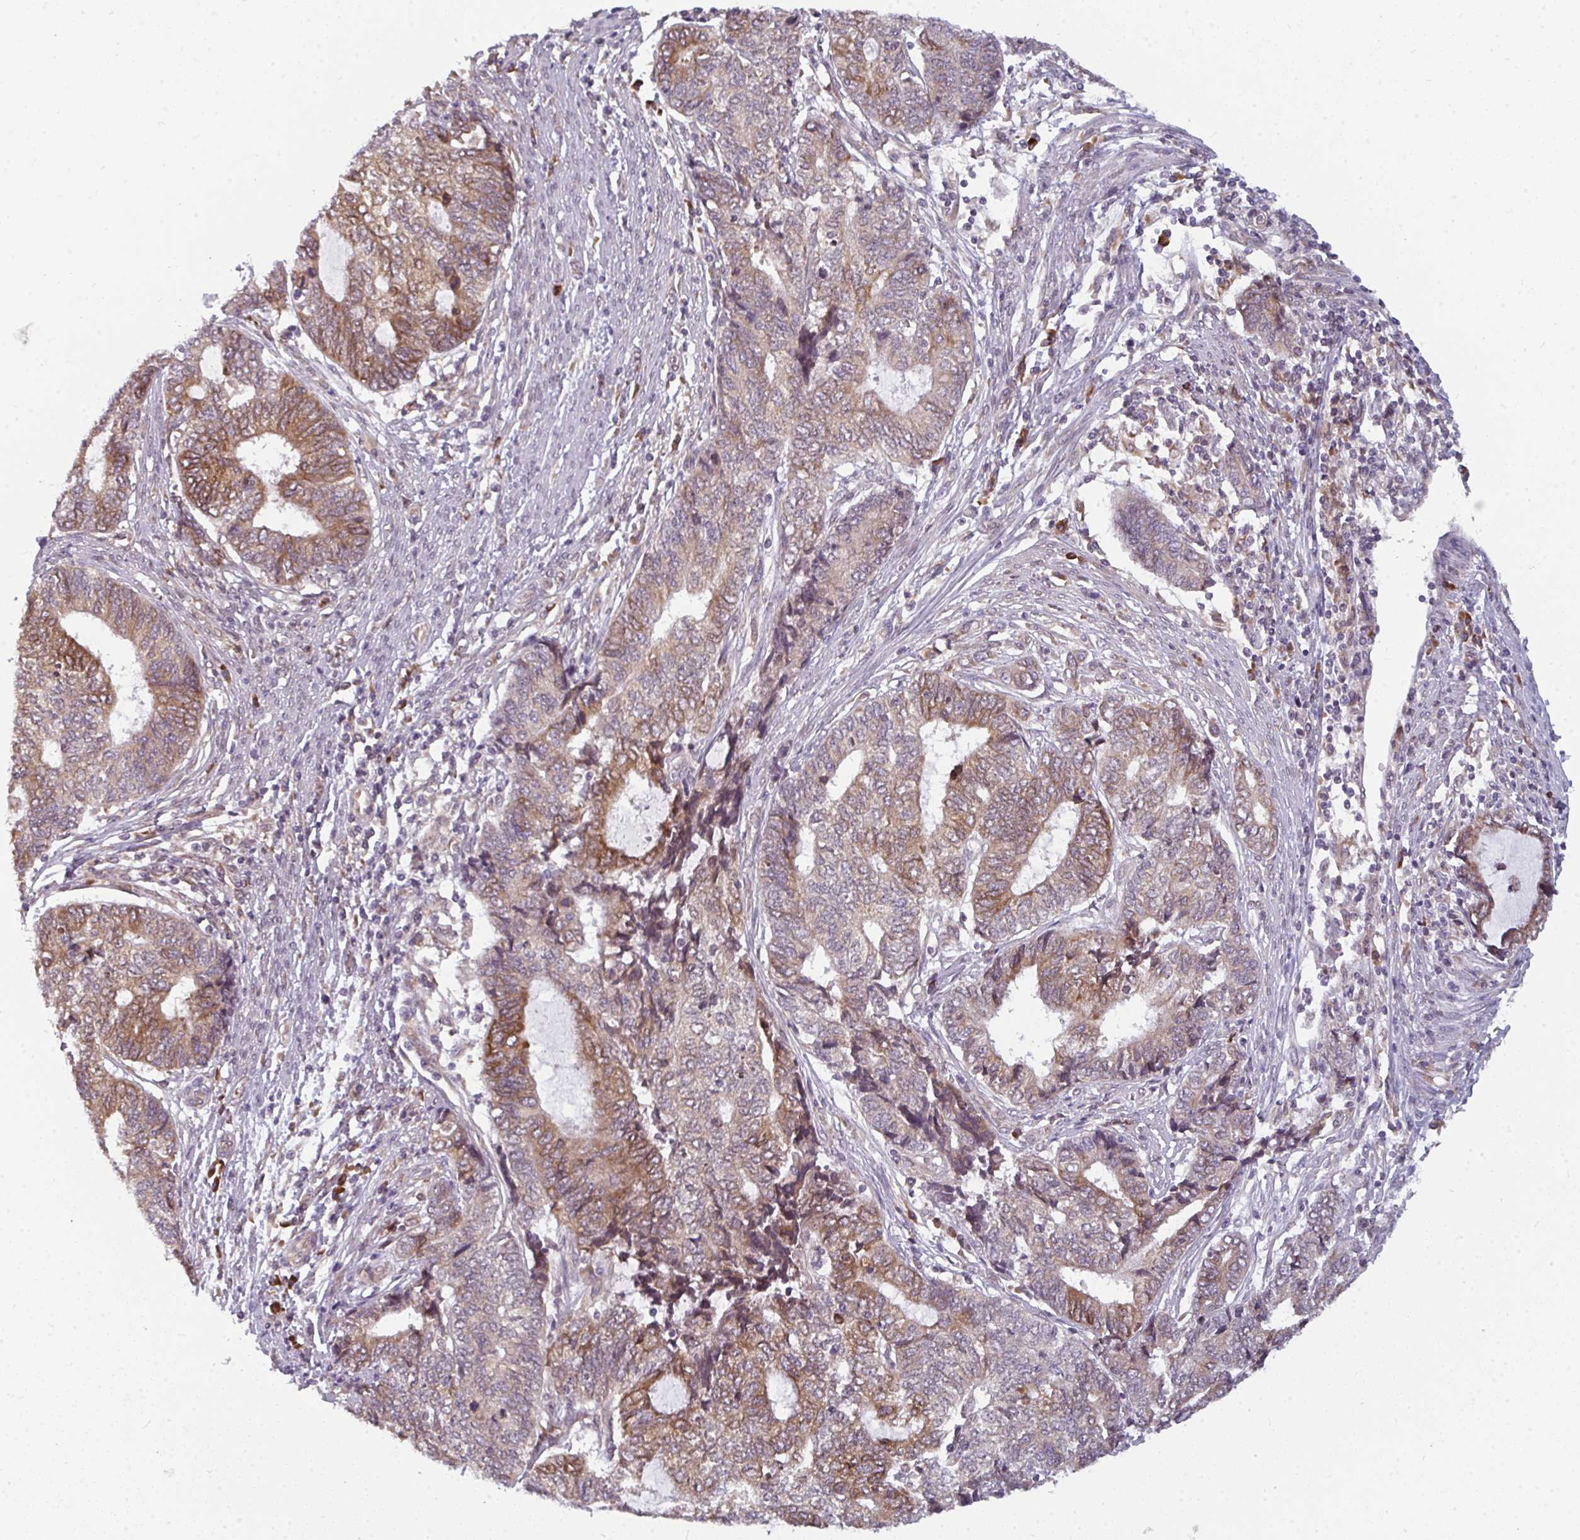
{"staining": {"intensity": "moderate", "quantity": ">75%", "location": "cytoplasmic/membranous"}, "tissue": "endometrial cancer", "cell_type": "Tumor cells", "image_type": "cancer", "snomed": [{"axis": "morphology", "description": "Adenocarcinoma, NOS"}, {"axis": "topography", "description": "Uterus"}, {"axis": "topography", "description": "Endometrium"}], "caption": "Immunohistochemical staining of adenocarcinoma (endometrial) exhibits medium levels of moderate cytoplasmic/membranous positivity in about >75% of tumor cells.", "gene": "LYSMD4", "patient": {"sex": "female", "age": 70}}